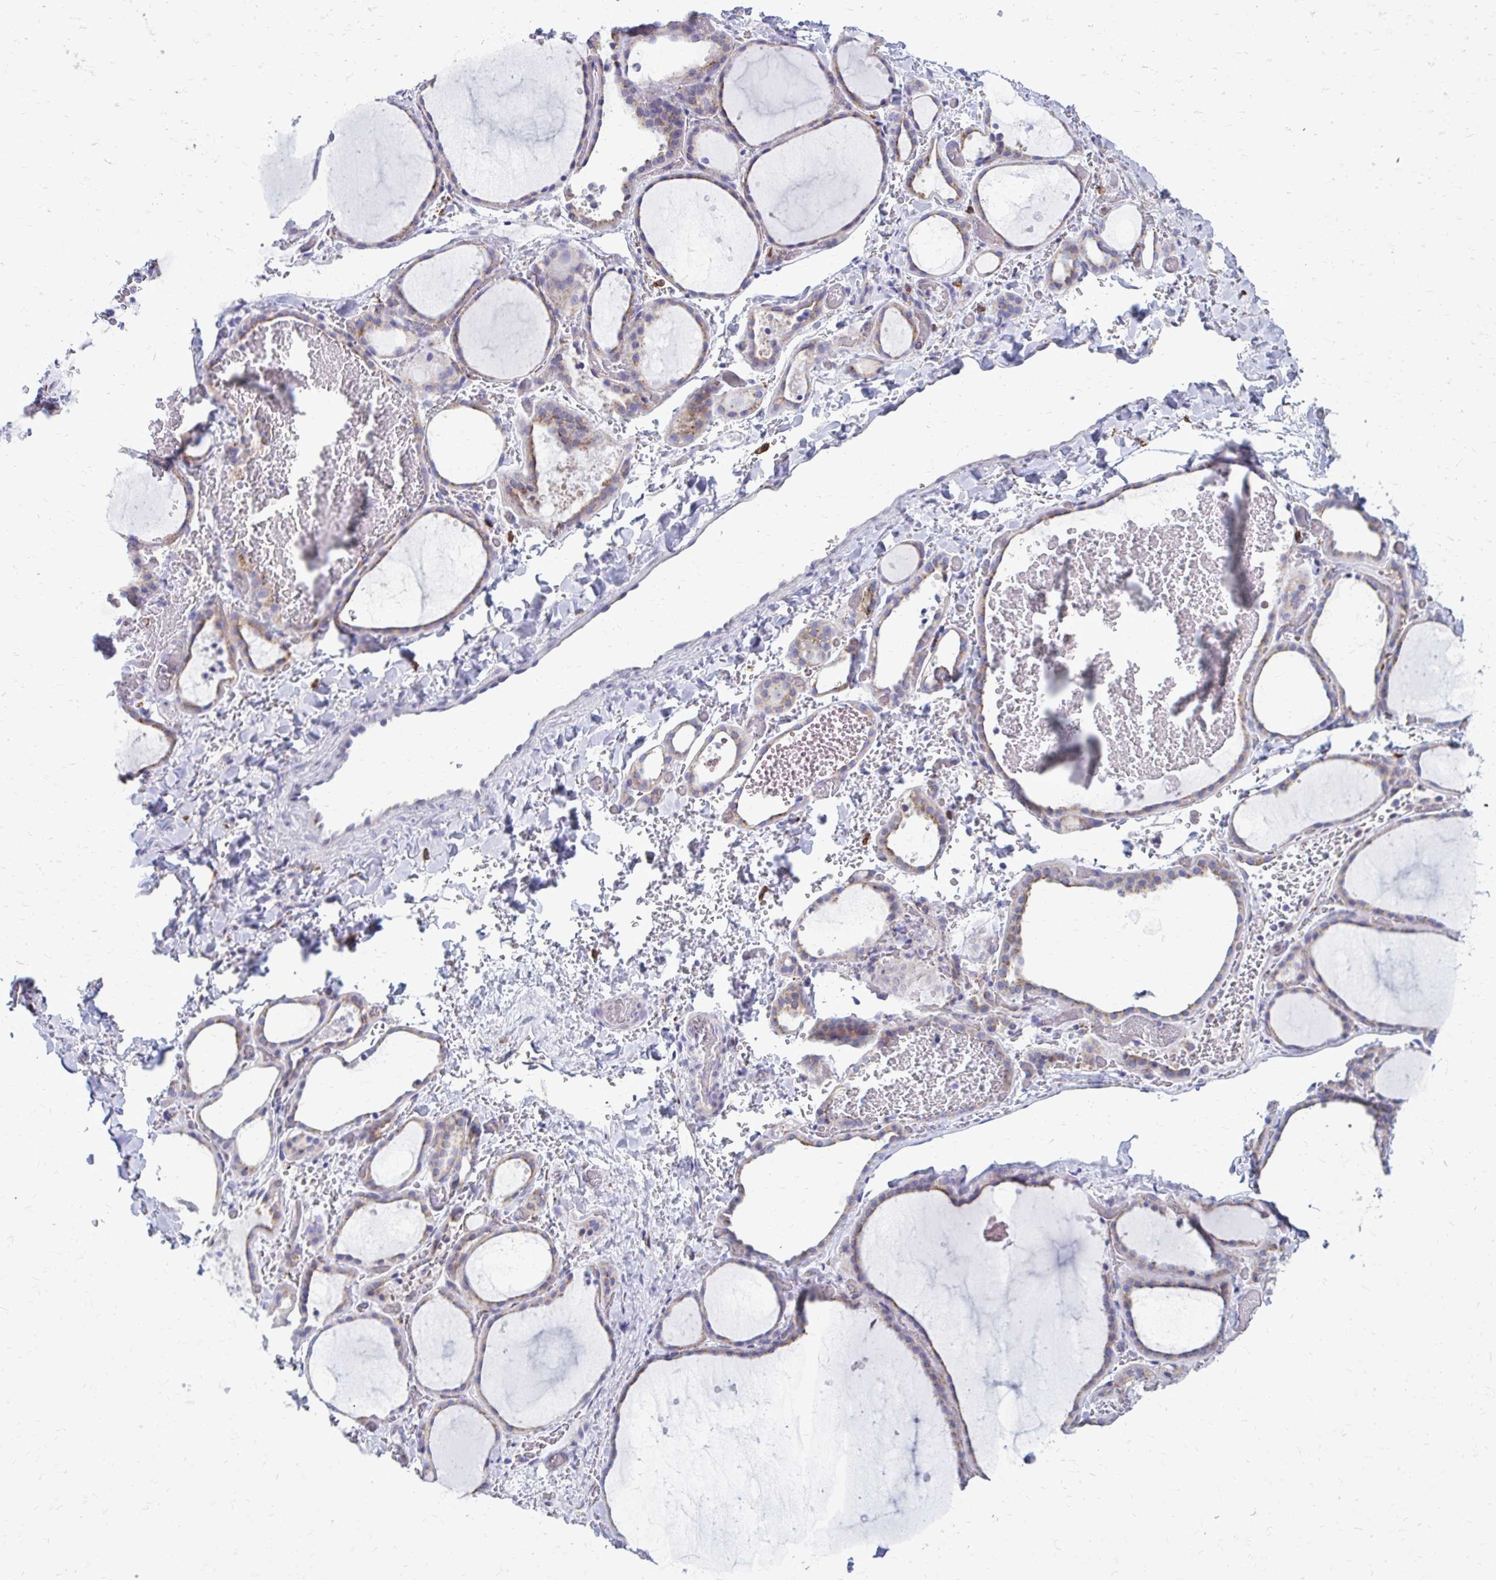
{"staining": {"intensity": "weak", "quantity": "25%-75%", "location": "cytoplasmic/membranous"}, "tissue": "thyroid gland", "cell_type": "Glandular cells", "image_type": "normal", "snomed": [{"axis": "morphology", "description": "Normal tissue, NOS"}, {"axis": "topography", "description": "Thyroid gland"}], "caption": "Human thyroid gland stained with a protein marker displays weak staining in glandular cells.", "gene": "CLTA", "patient": {"sex": "female", "age": 36}}